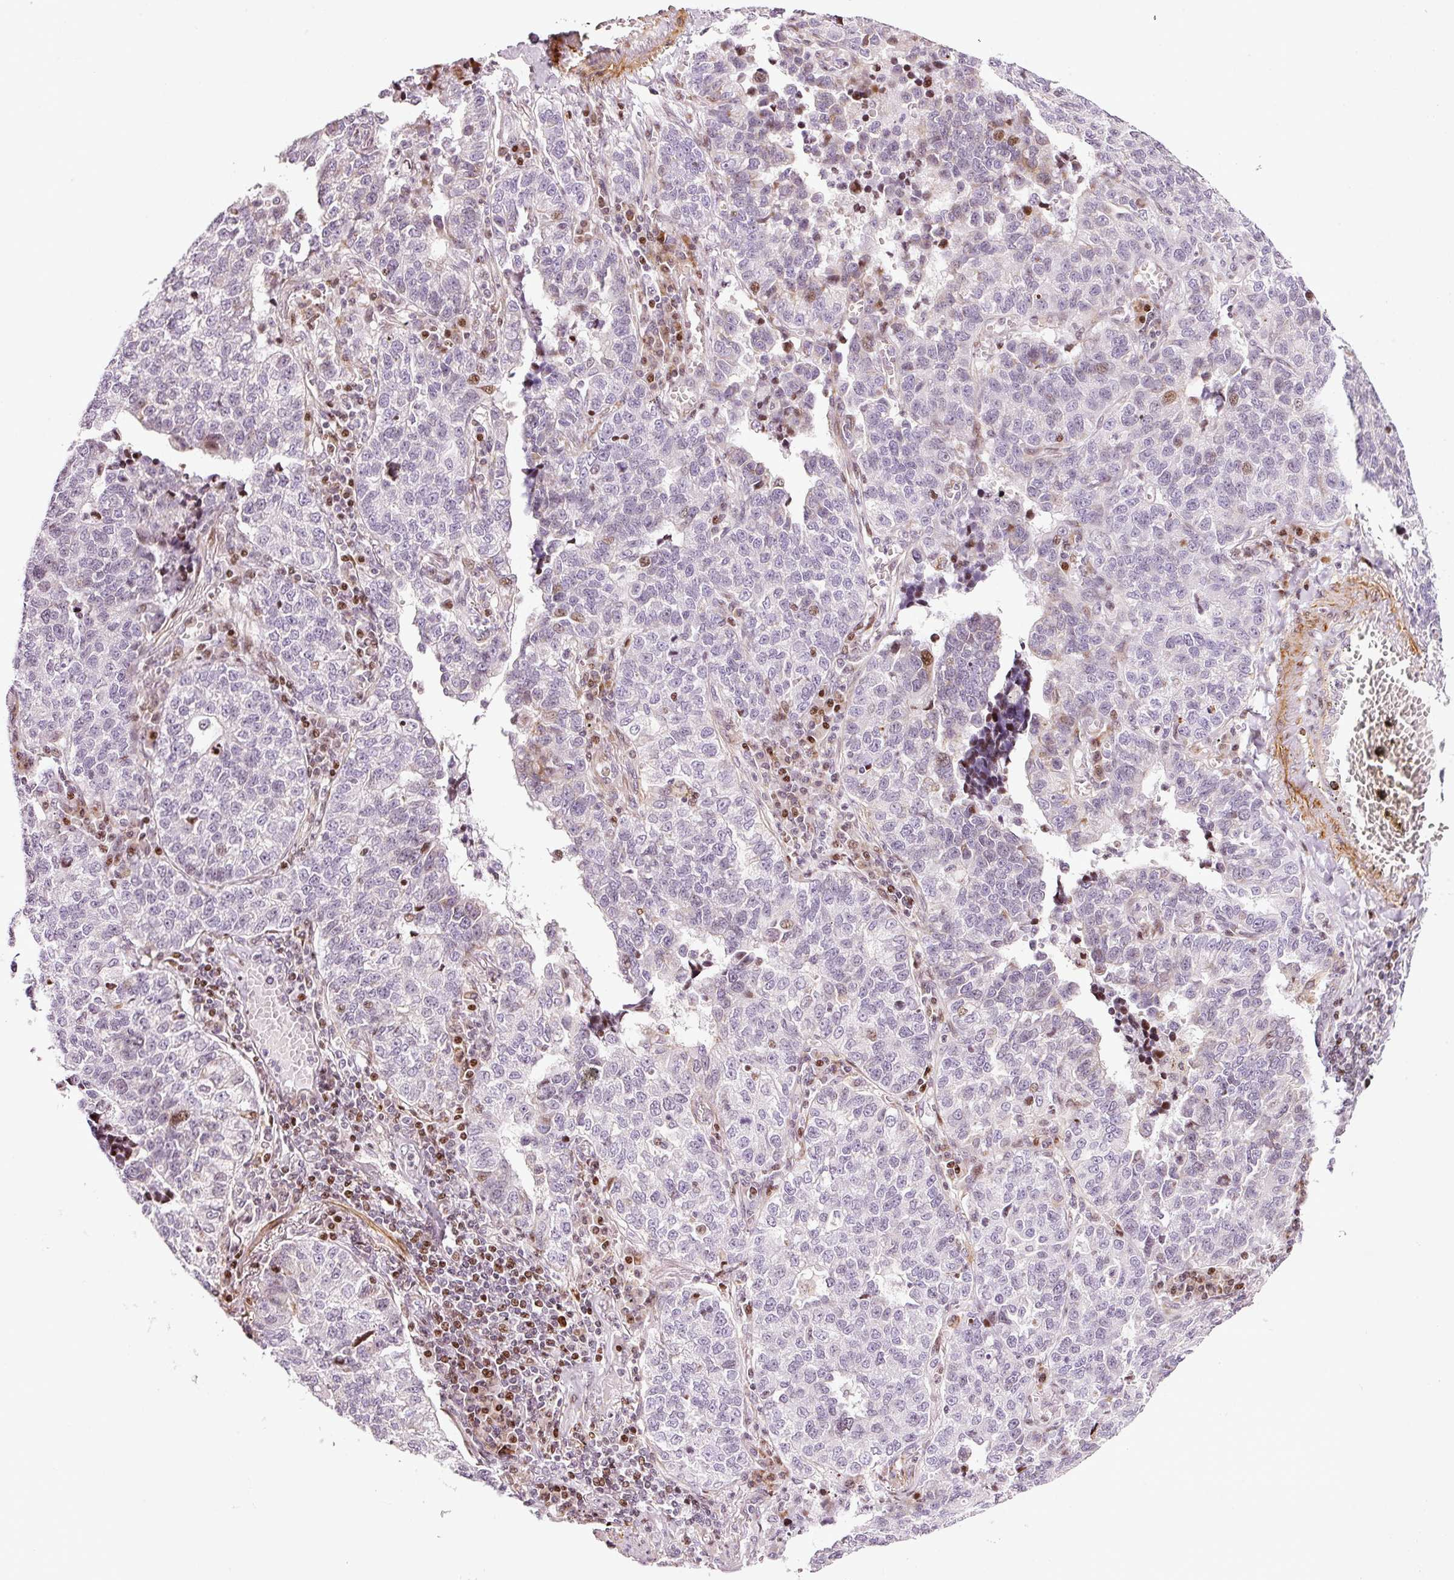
{"staining": {"intensity": "moderate", "quantity": "<25%", "location": "nuclear"}, "tissue": "lung cancer", "cell_type": "Tumor cells", "image_type": "cancer", "snomed": [{"axis": "morphology", "description": "Adenocarcinoma, NOS"}, {"axis": "topography", "description": "Lung"}], "caption": "The image exhibits immunohistochemical staining of lung adenocarcinoma. There is moderate nuclear positivity is appreciated in about <25% of tumor cells. (IHC, brightfield microscopy, high magnification).", "gene": "ANKRD20A1", "patient": {"sex": "male", "age": 49}}